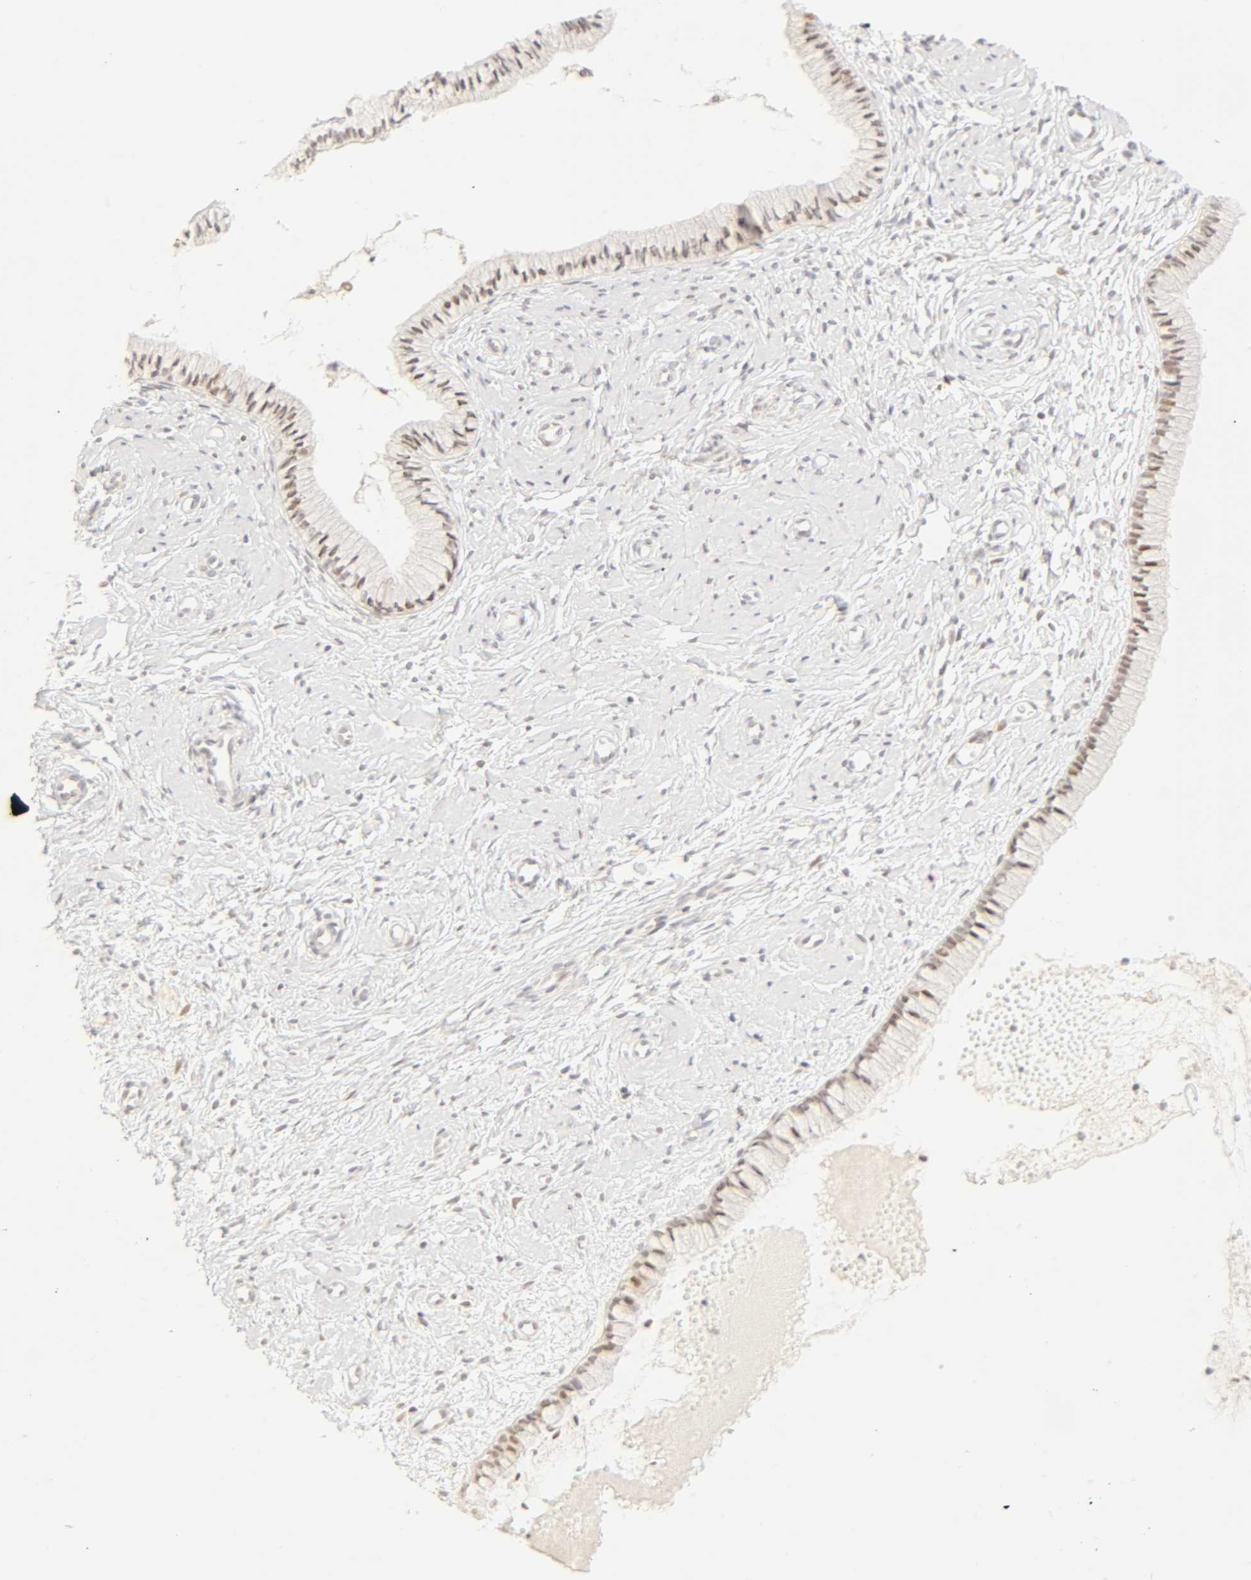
{"staining": {"intensity": "weak", "quantity": "25%-75%", "location": "nuclear"}, "tissue": "cervix", "cell_type": "Glandular cells", "image_type": "normal", "snomed": [{"axis": "morphology", "description": "Normal tissue, NOS"}, {"axis": "topography", "description": "Cervix"}], "caption": "Protein expression analysis of benign cervix exhibits weak nuclear positivity in about 25%-75% of glandular cells. The protein of interest is stained brown, and the nuclei are stained in blue (DAB (3,3'-diaminobenzidine) IHC with brightfield microscopy, high magnification).", "gene": "MNAT1", "patient": {"sex": "female", "age": 46}}